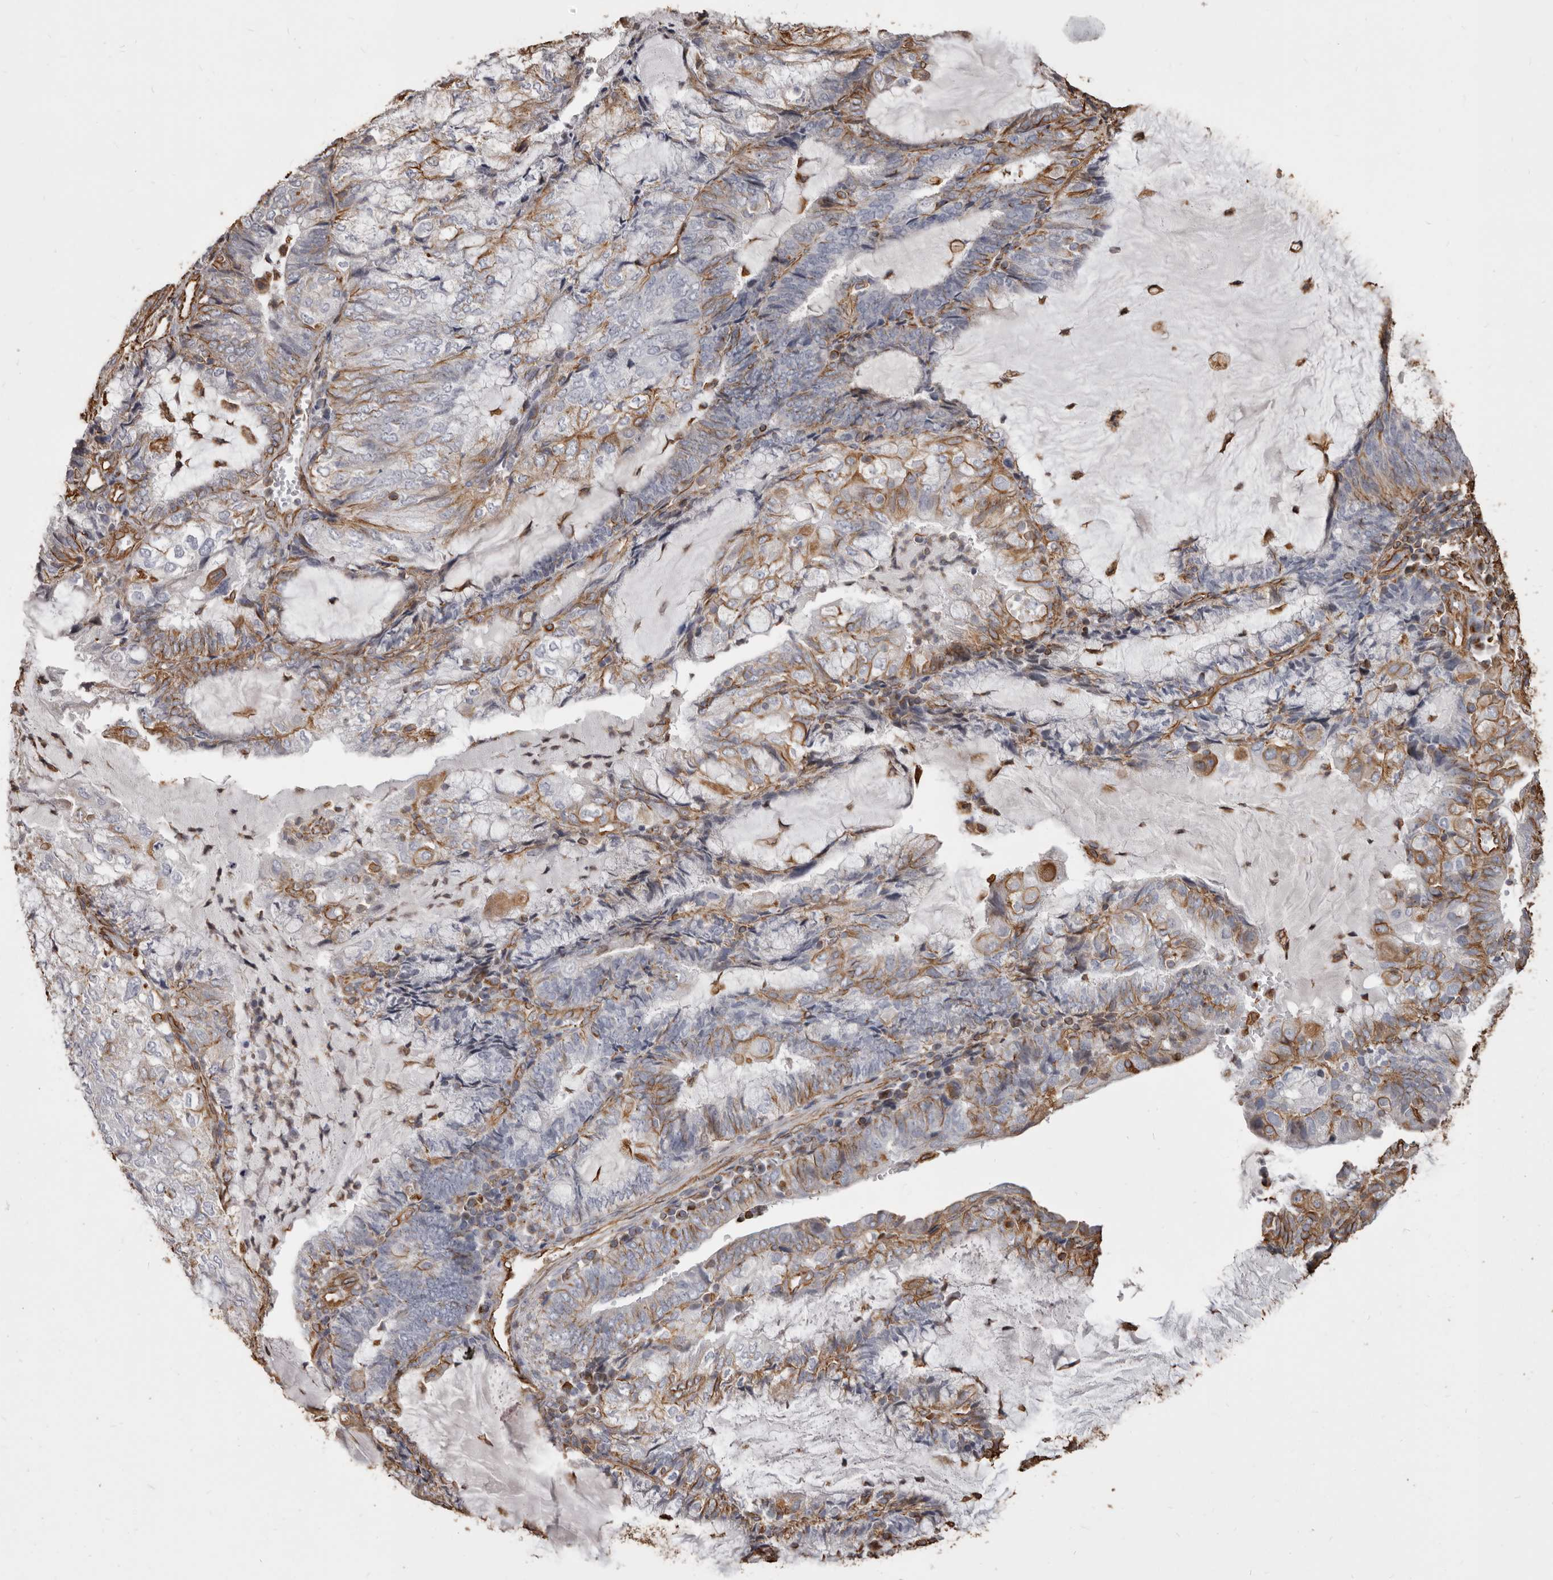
{"staining": {"intensity": "moderate", "quantity": "<25%", "location": "cytoplasmic/membranous"}, "tissue": "endometrial cancer", "cell_type": "Tumor cells", "image_type": "cancer", "snomed": [{"axis": "morphology", "description": "Adenocarcinoma, NOS"}, {"axis": "topography", "description": "Endometrium"}], "caption": "IHC (DAB (3,3'-diaminobenzidine)) staining of human endometrial adenocarcinoma reveals moderate cytoplasmic/membranous protein staining in approximately <25% of tumor cells.", "gene": "MTURN", "patient": {"sex": "female", "age": 81}}